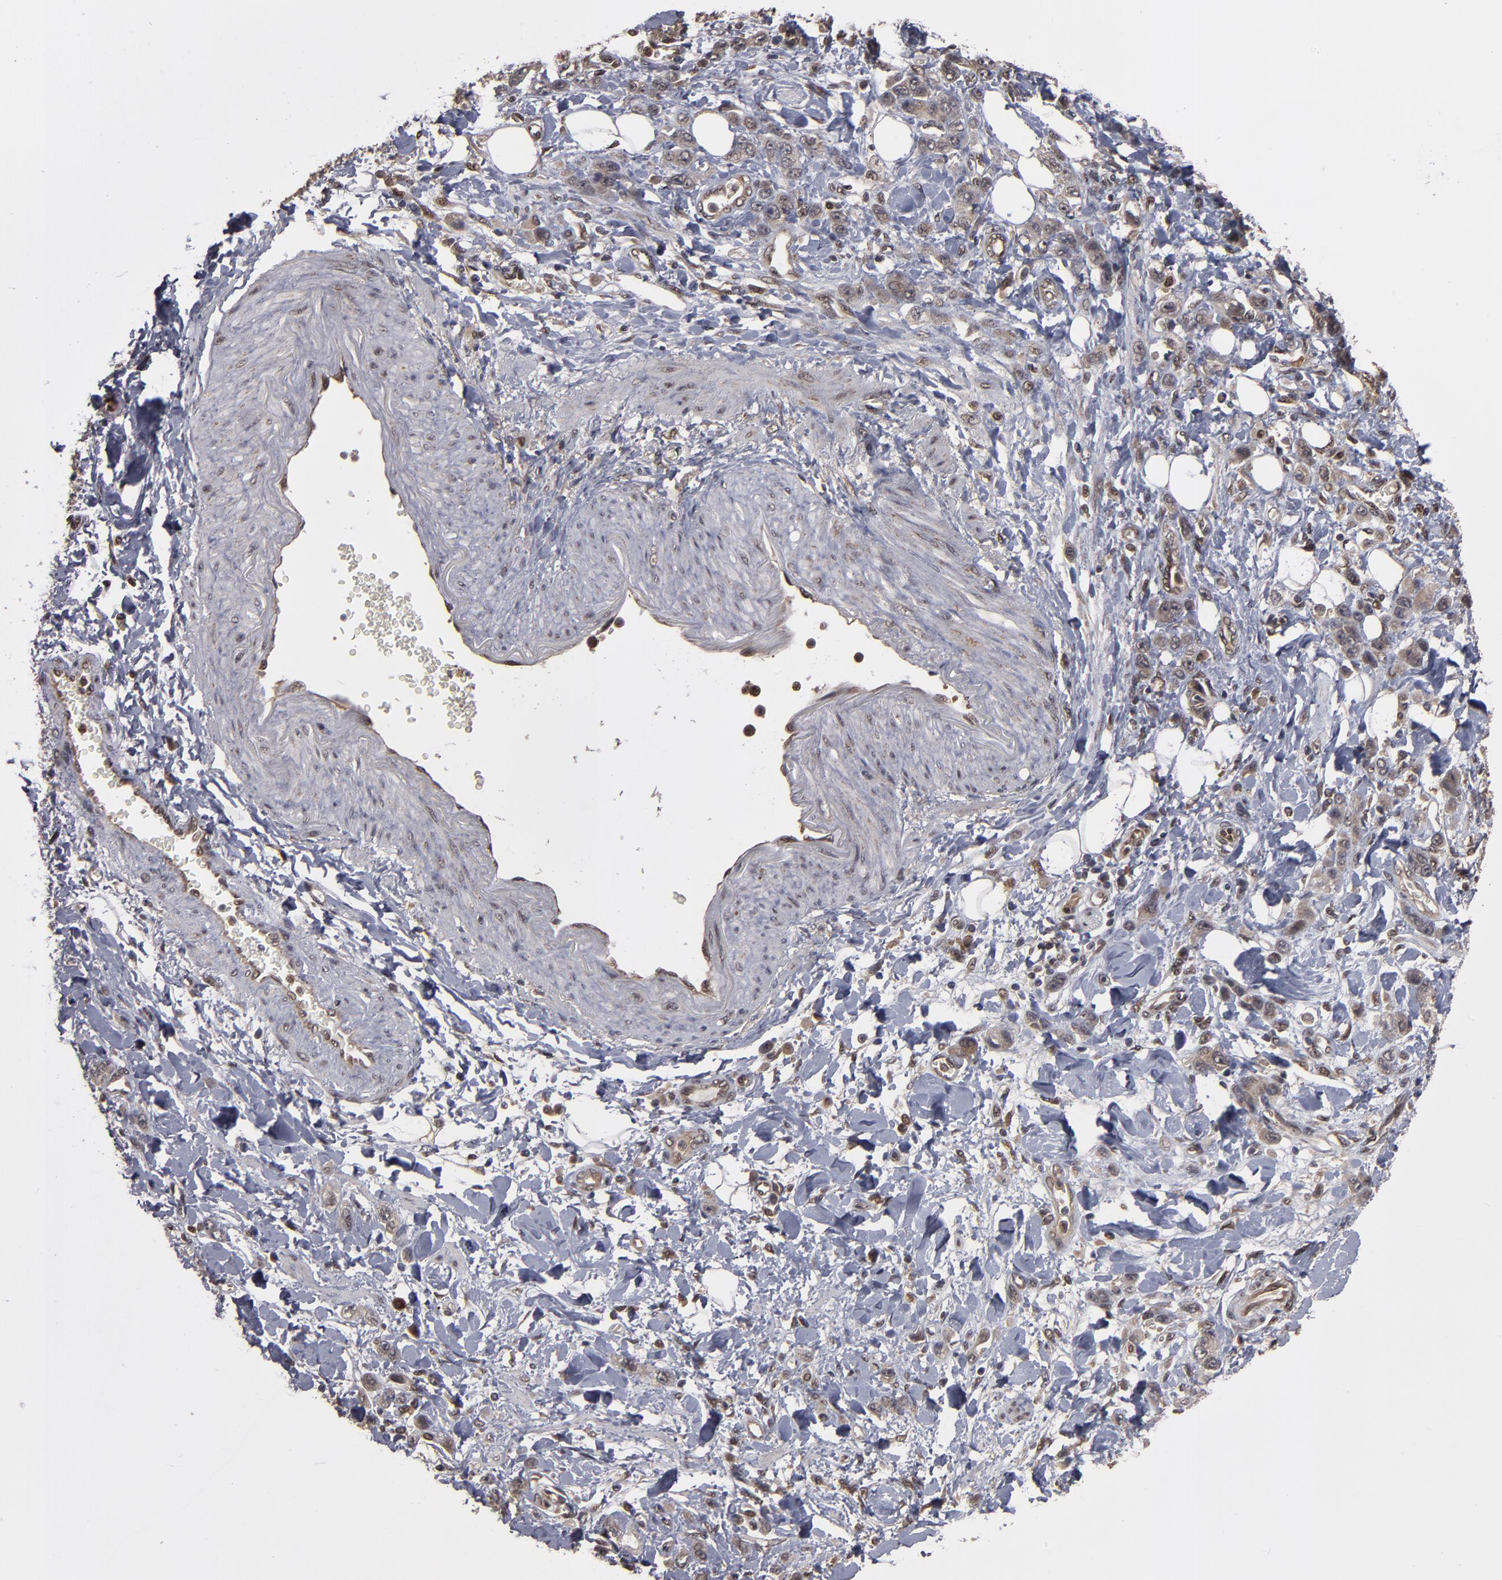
{"staining": {"intensity": "weak", "quantity": ">75%", "location": "cytoplasmic/membranous"}, "tissue": "stomach cancer", "cell_type": "Tumor cells", "image_type": "cancer", "snomed": [{"axis": "morphology", "description": "Normal tissue, NOS"}, {"axis": "morphology", "description": "Adenocarcinoma, NOS"}, {"axis": "topography", "description": "Stomach"}], "caption": "A low amount of weak cytoplasmic/membranous staining is seen in approximately >75% of tumor cells in stomach cancer (adenocarcinoma) tissue.", "gene": "CUL5", "patient": {"sex": "male", "age": 82}}